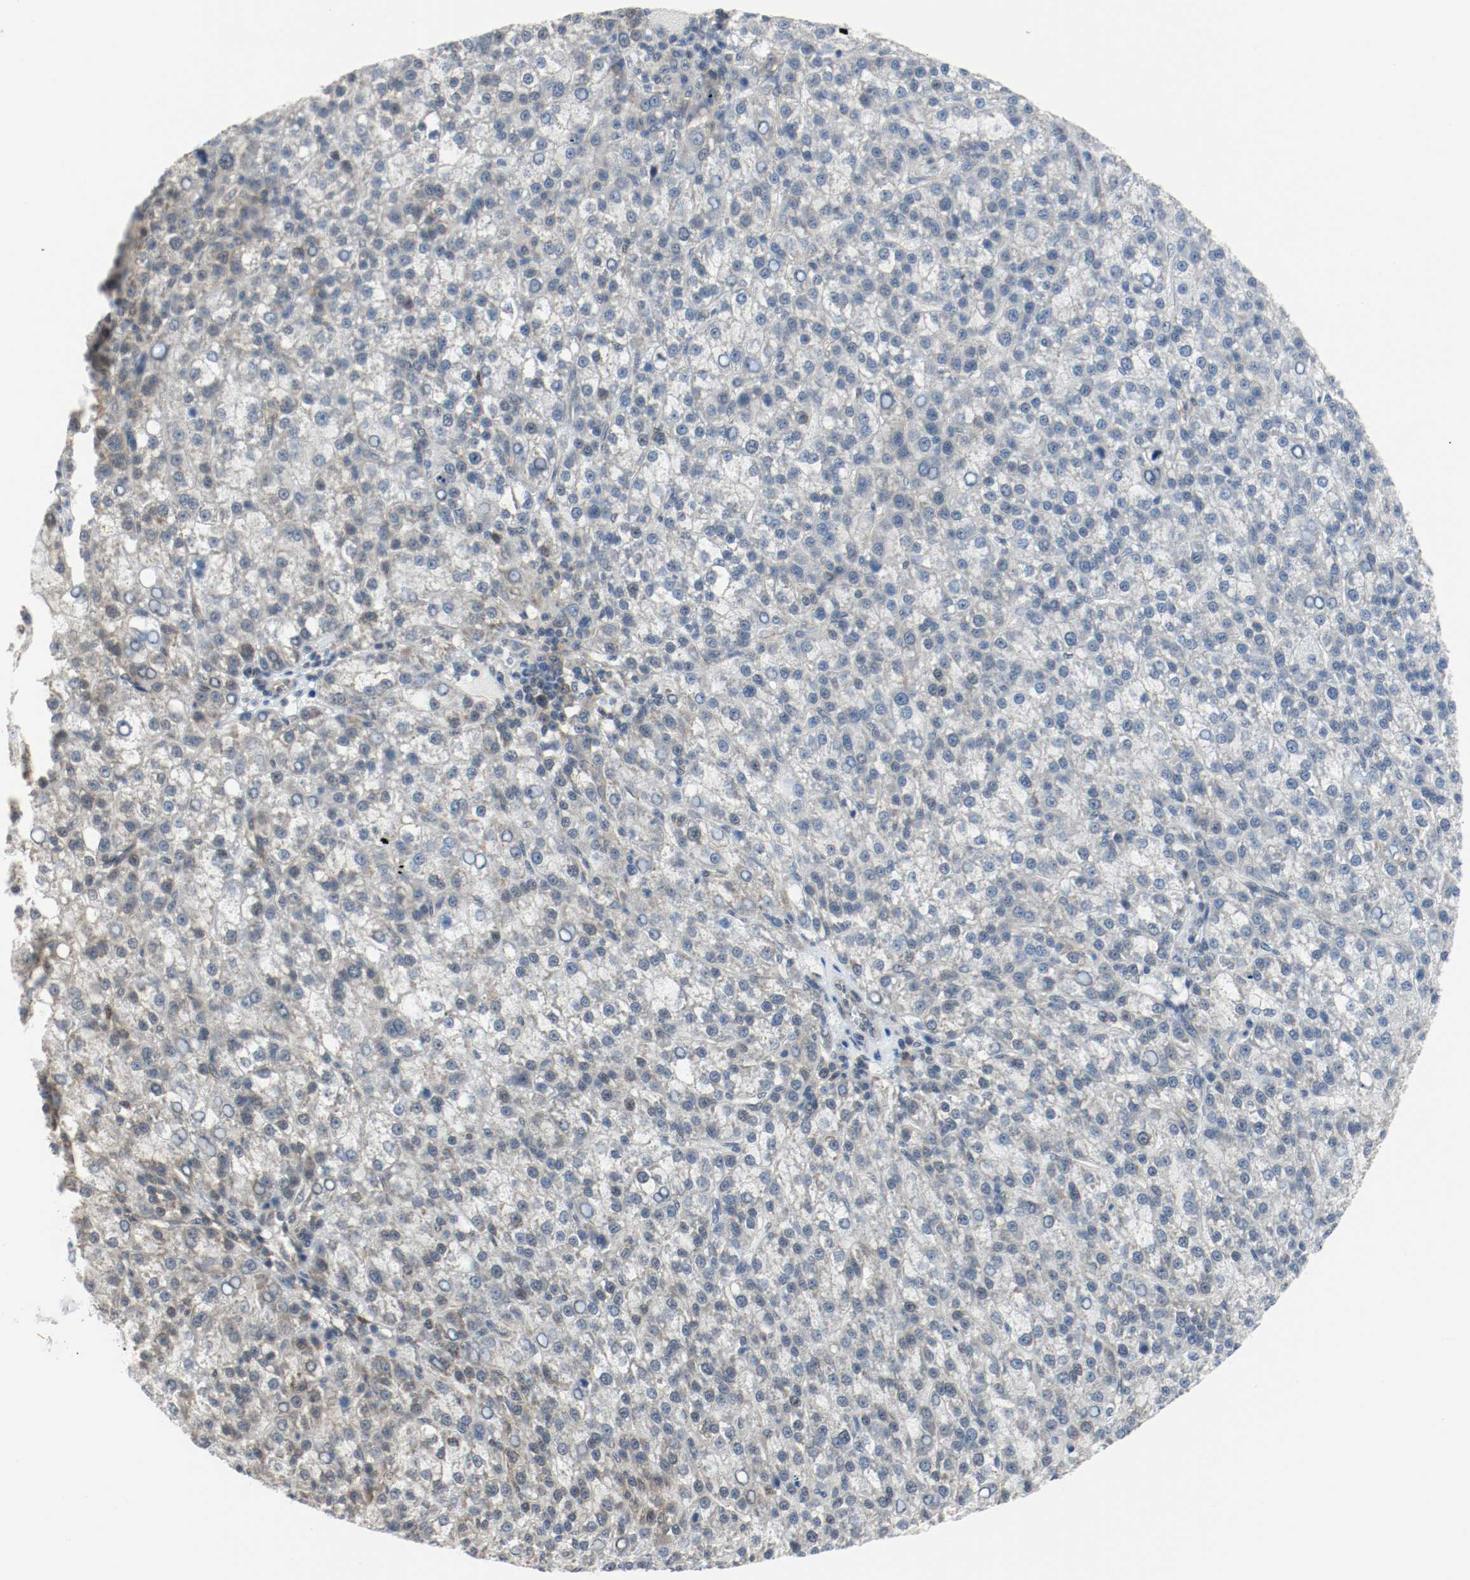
{"staining": {"intensity": "weak", "quantity": "<25%", "location": "cytoplasmic/membranous"}, "tissue": "liver cancer", "cell_type": "Tumor cells", "image_type": "cancer", "snomed": [{"axis": "morphology", "description": "Carcinoma, Hepatocellular, NOS"}, {"axis": "topography", "description": "Liver"}], "caption": "IHC of human hepatocellular carcinoma (liver) shows no positivity in tumor cells. Brightfield microscopy of immunohistochemistry (IHC) stained with DAB (brown) and hematoxylin (blue), captured at high magnification.", "gene": "PPME1", "patient": {"sex": "female", "age": 58}}